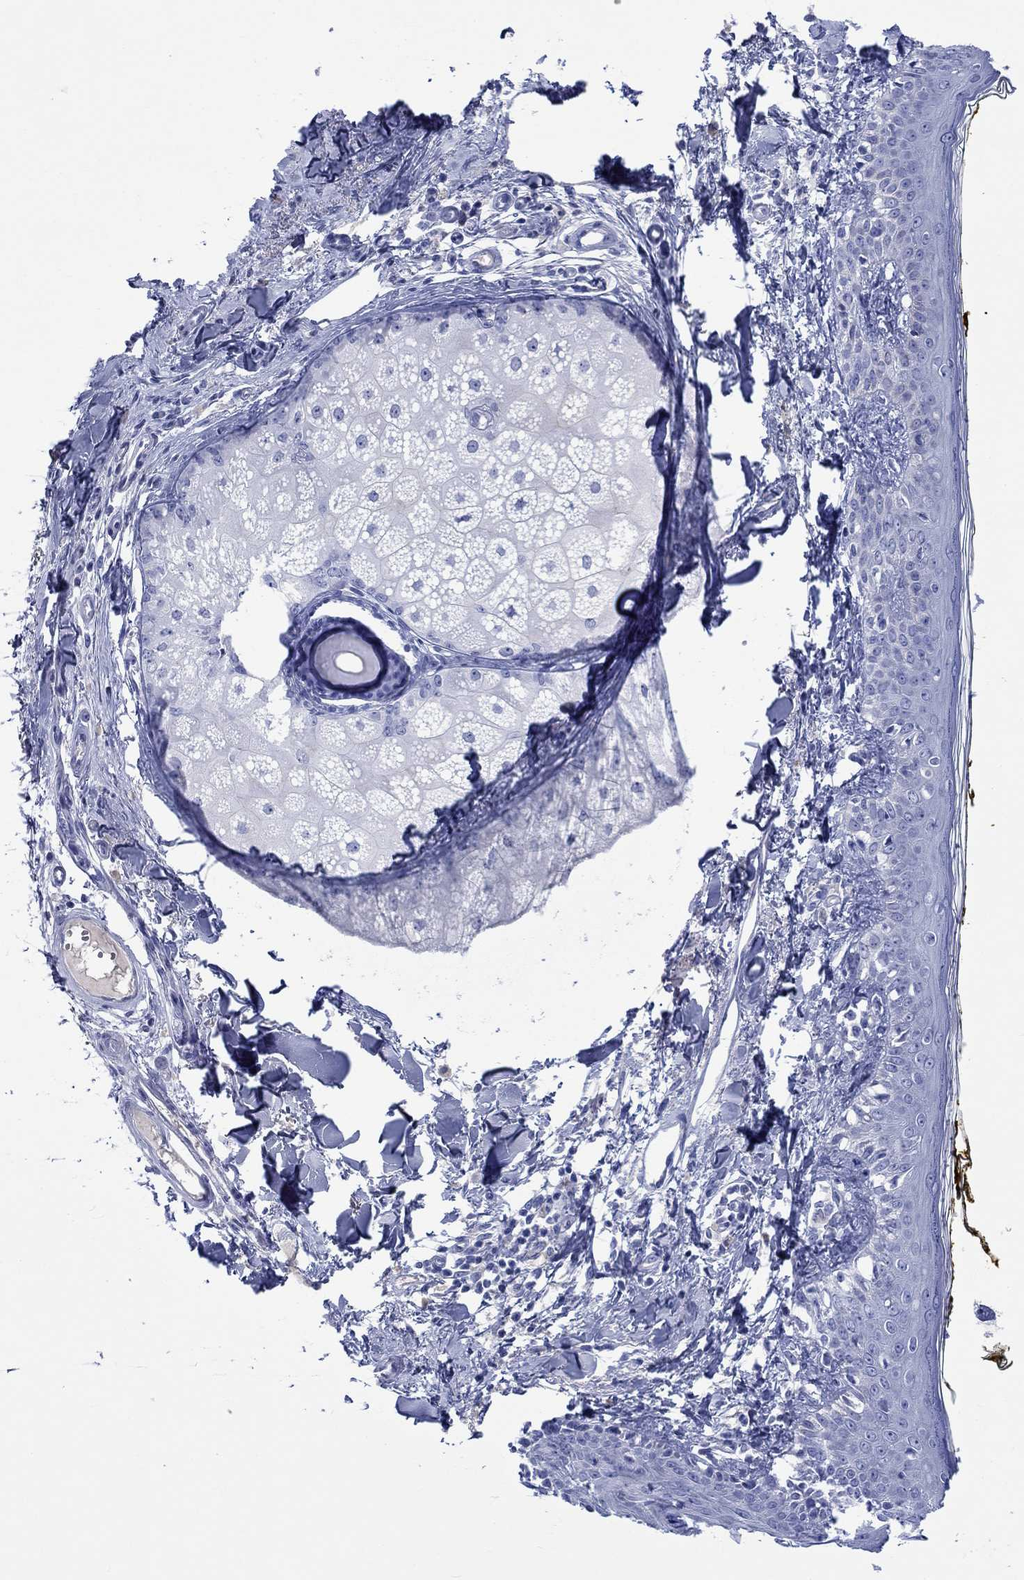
{"staining": {"intensity": "negative", "quantity": "none", "location": "none"}, "tissue": "skin", "cell_type": "Fibroblasts", "image_type": "normal", "snomed": [{"axis": "morphology", "description": "Normal tissue, NOS"}, {"axis": "topography", "description": "Skin"}], "caption": "An IHC image of unremarkable skin is shown. There is no staining in fibroblasts of skin.", "gene": "CACNG3", "patient": {"sex": "male", "age": 76}}